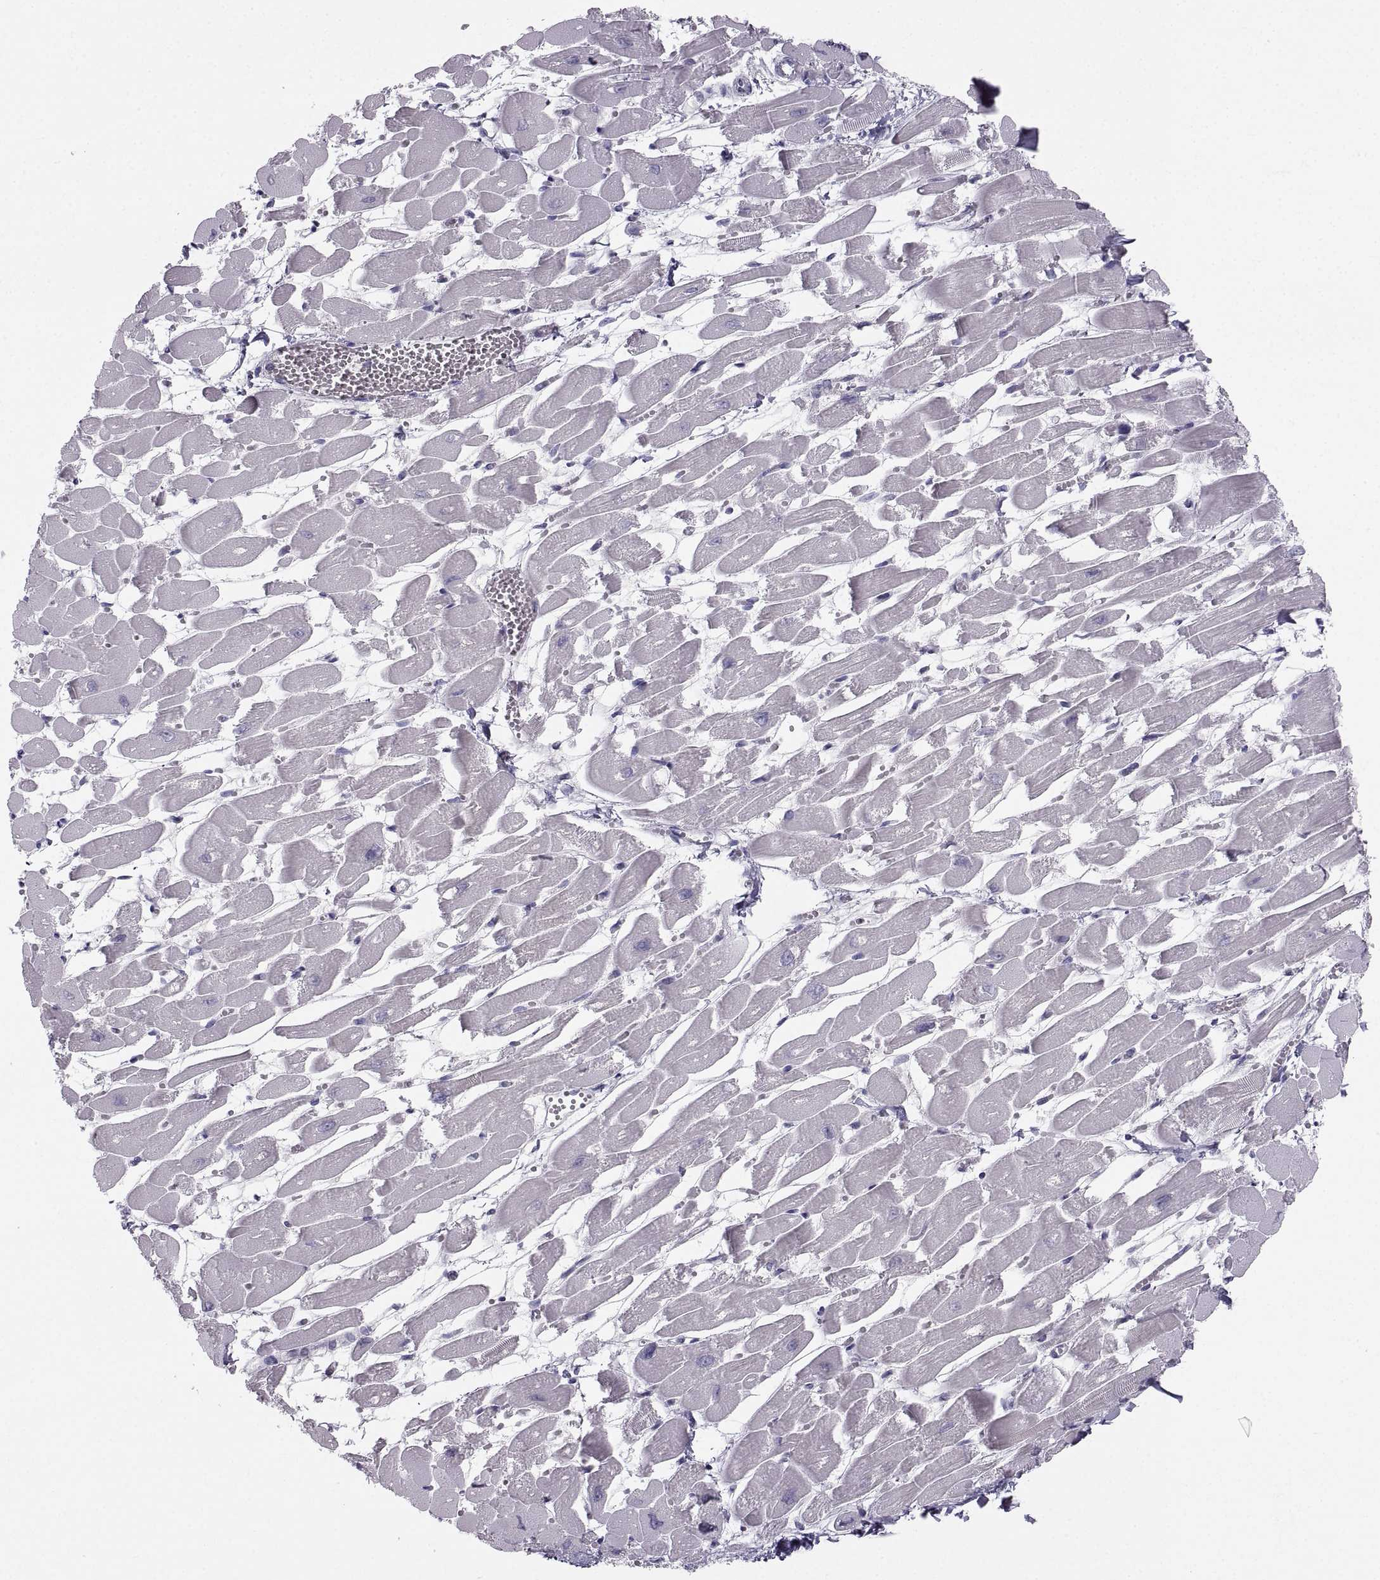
{"staining": {"intensity": "negative", "quantity": "none", "location": "none"}, "tissue": "heart muscle", "cell_type": "Cardiomyocytes", "image_type": "normal", "snomed": [{"axis": "morphology", "description": "Normal tissue, NOS"}, {"axis": "topography", "description": "Heart"}], "caption": "Immunohistochemistry (IHC) image of normal heart muscle stained for a protein (brown), which reveals no positivity in cardiomyocytes.", "gene": "ZNF185", "patient": {"sex": "female", "age": 52}}